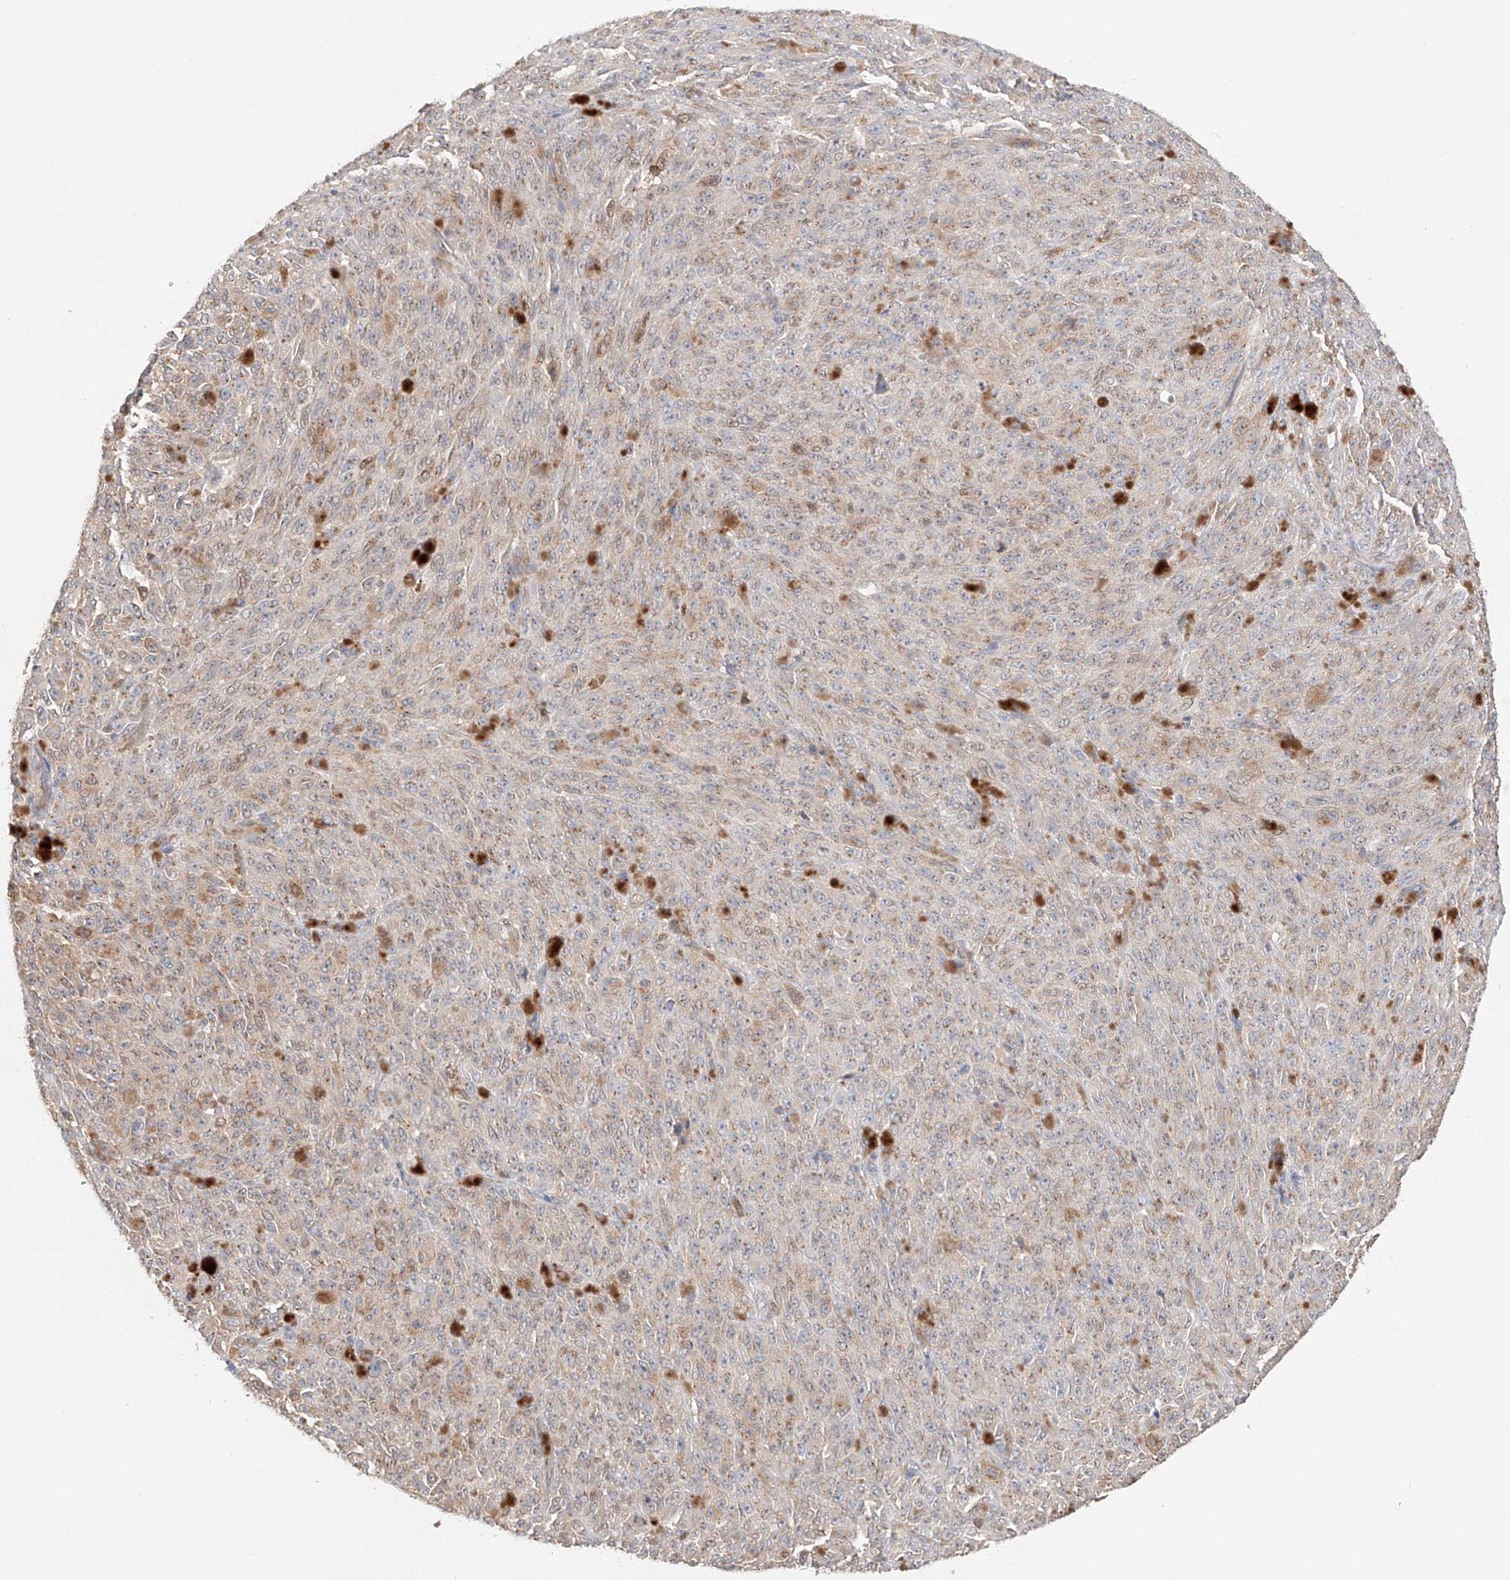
{"staining": {"intensity": "weak", "quantity": "25%-75%", "location": "cytoplasmic/membranous"}, "tissue": "melanoma", "cell_type": "Tumor cells", "image_type": "cancer", "snomed": [{"axis": "morphology", "description": "Malignant melanoma, NOS"}, {"axis": "topography", "description": "Skin"}], "caption": "This image reveals IHC staining of human melanoma, with low weak cytoplasmic/membranous positivity in about 25%-75% of tumor cells.", "gene": "MOSPD1", "patient": {"sex": "female", "age": 82}}